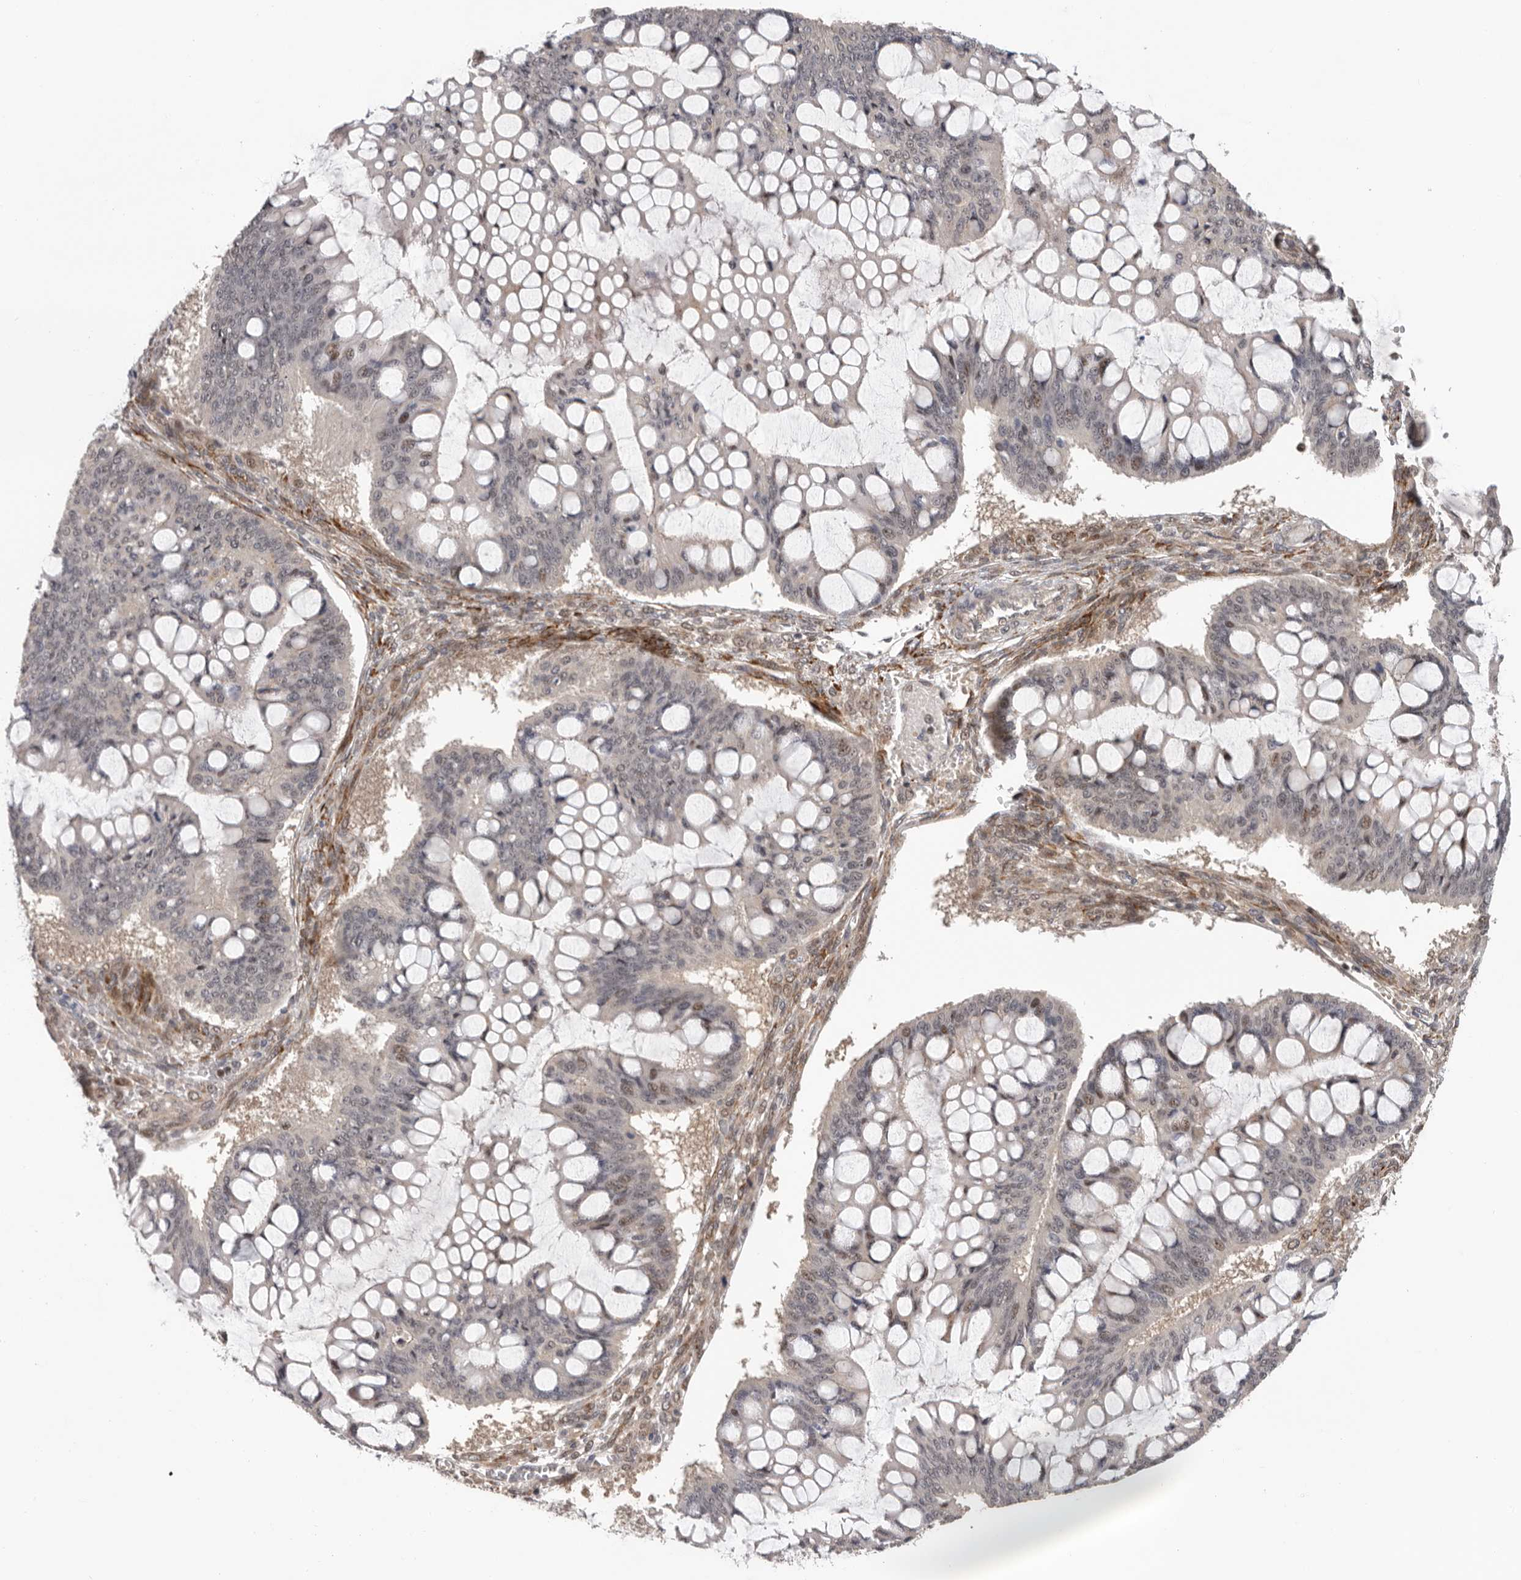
{"staining": {"intensity": "moderate", "quantity": "<25%", "location": "nuclear"}, "tissue": "ovarian cancer", "cell_type": "Tumor cells", "image_type": "cancer", "snomed": [{"axis": "morphology", "description": "Cystadenocarcinoma, mucinous, NOS"}, {"axis": "topography", "description": "Ovary"}], "caption": "Human ovarian cancer stained for a protein (brown) reveals moderate nuclear positive positivity in about <25% of tumor cells.", "gene": "HENMT1", "patient": {"sex": "female", "age": 73}}